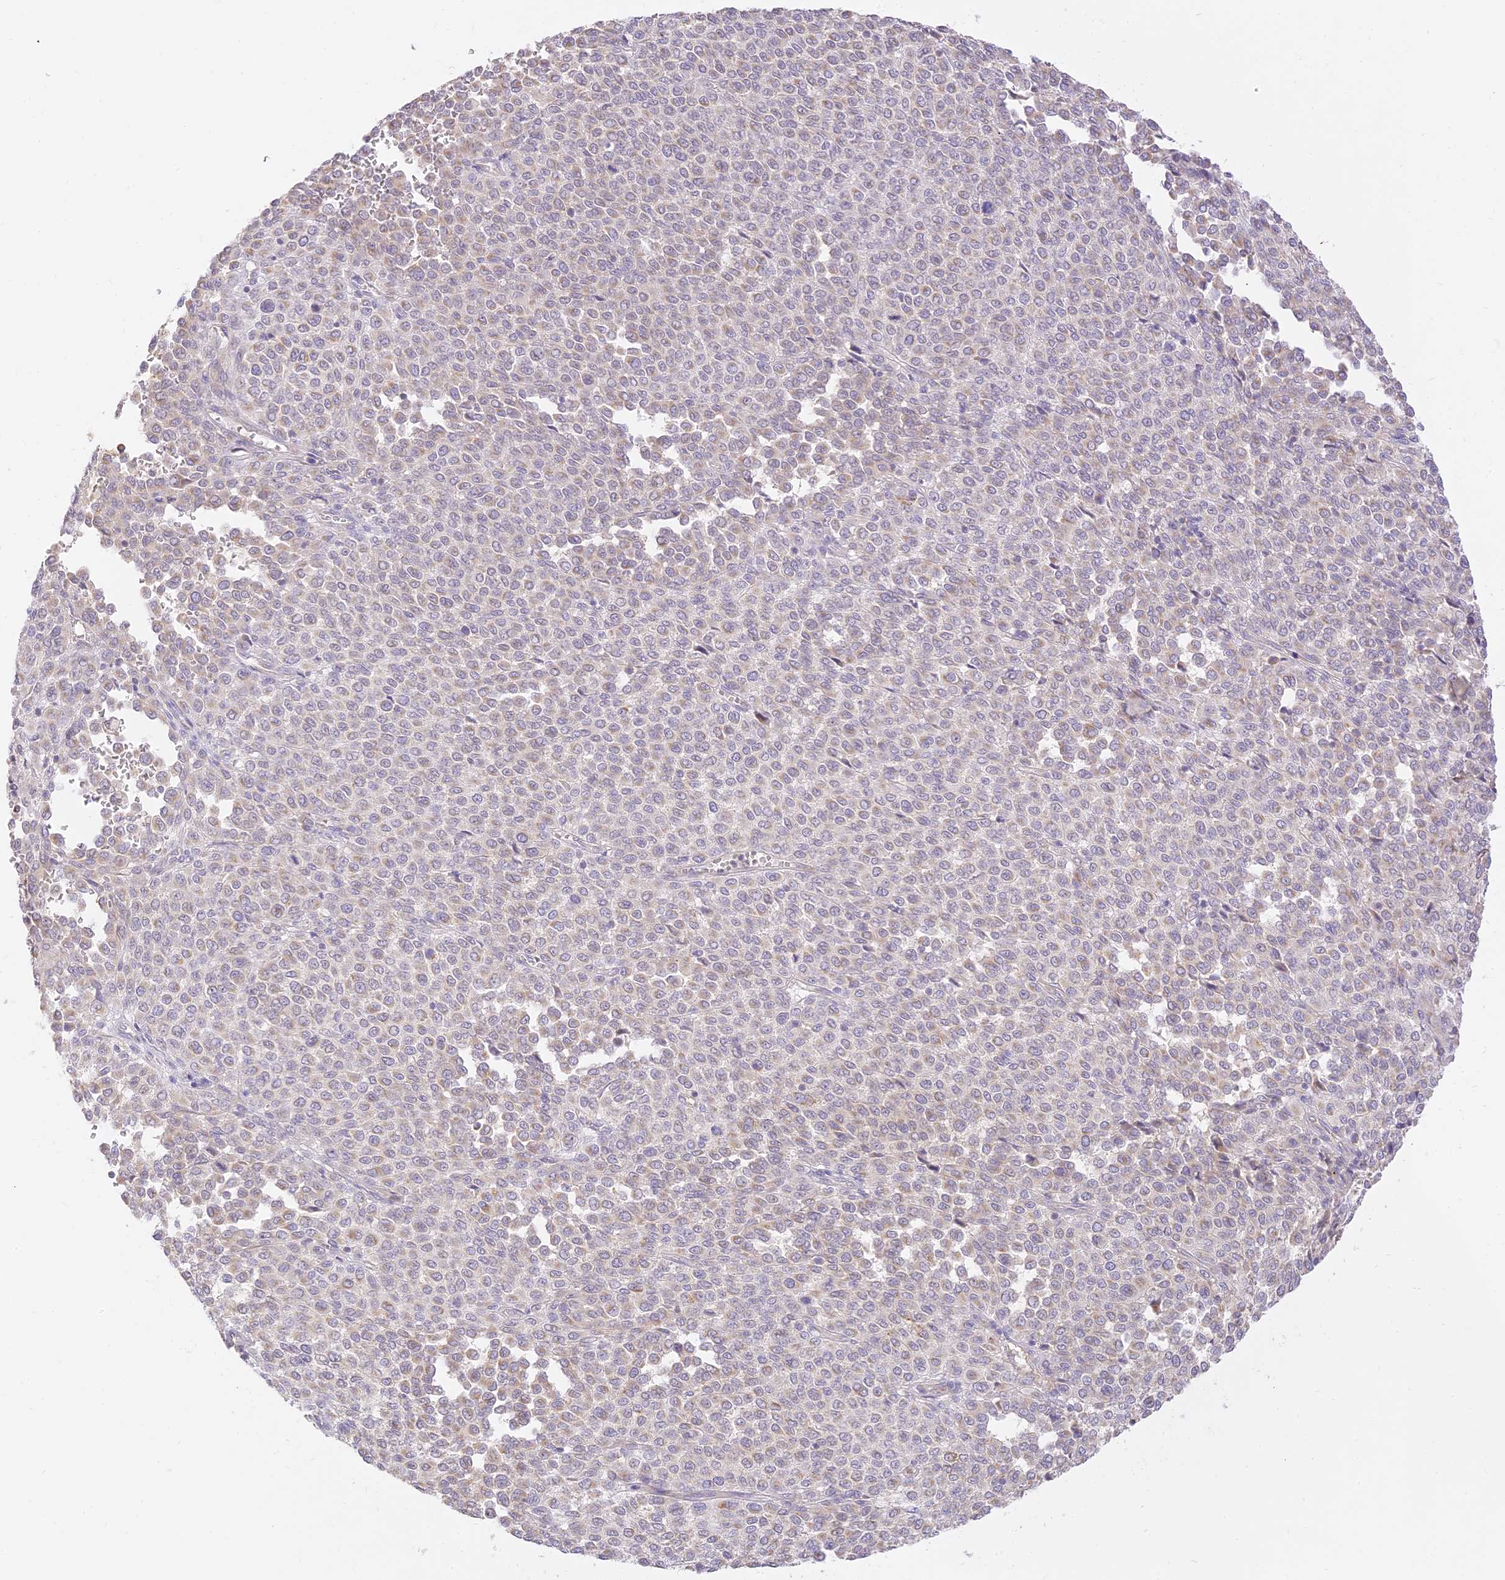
{"staining": {"intensity": "weak", "quantity": "<25%", "location": "cytoplasmic/membranous"}, "tissue": "melanoma", "cell_type": "Tumor cells", "image_type": "cancer", "snomed": [{"axis": "morphology", "description": "Malignant melanoma, Metastatic site"}, {"axis": "topography", "description": "Pancreas"}], "caption": "This is an immunohistochemistry photomicrograph of human malignant melanoma (metastatic site). There is no positivity in tumor cells.", "gene": "LRRC15", "patient": {"sex": "female", "age": 30}}